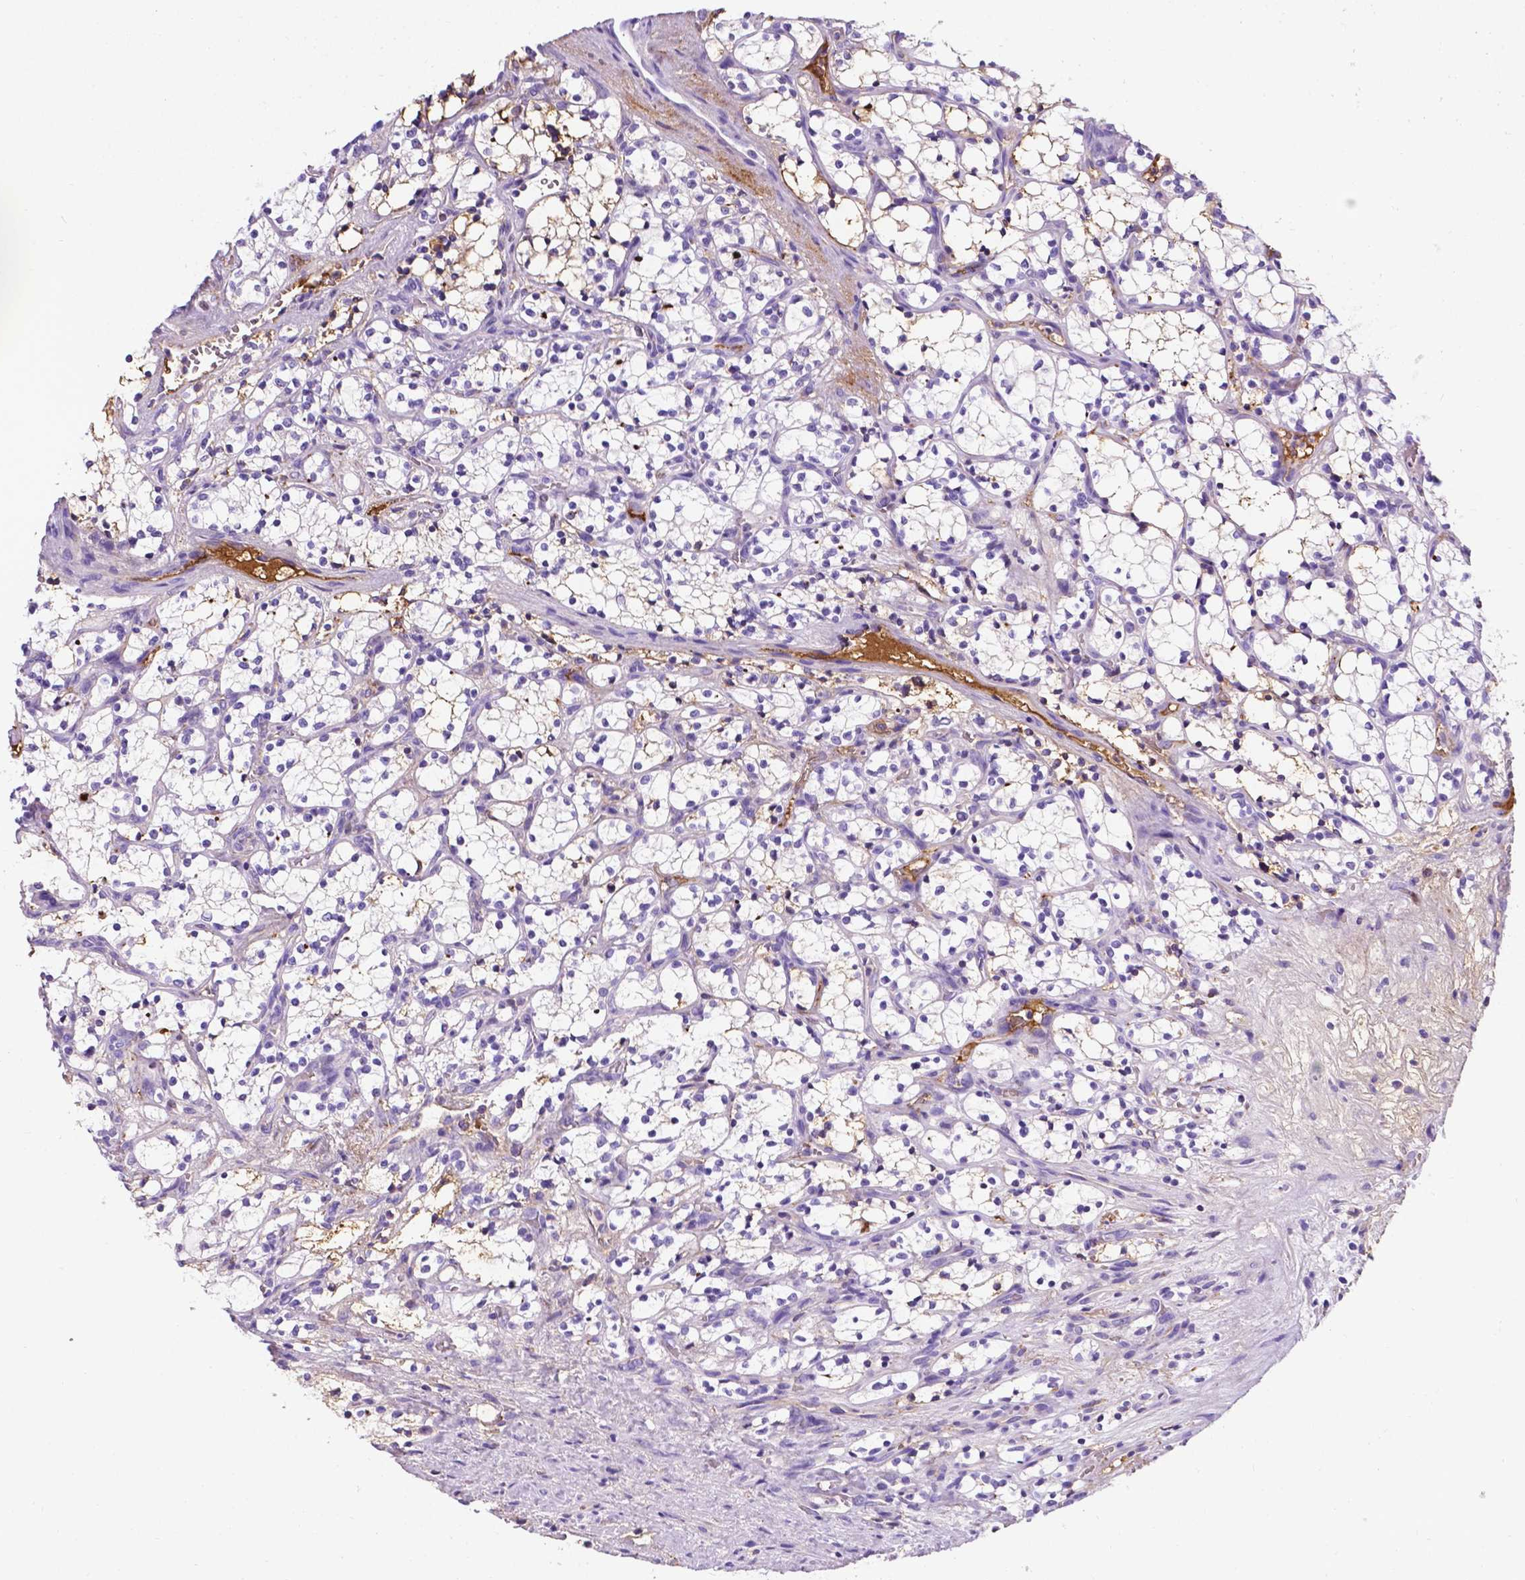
{"staining": {"intensity": "weak", "quantity": "<25%", "location": "cytoplasmic/membranous"}, "tissue": "renal cancer", "cell_type": "Tumor cells", "image_type": "cancer", "snomed": [{"axis": "morphology", "description": "Adenocarcinoma, NOS"}, {"axis": "topography", "description": "Kidney"}], "caption": "A histopathology image of human adenocarcinoma (renal) is negative for staining in tumor cells.", "gene": "APOE", "patient": {"sex": "female", "age": 69}}